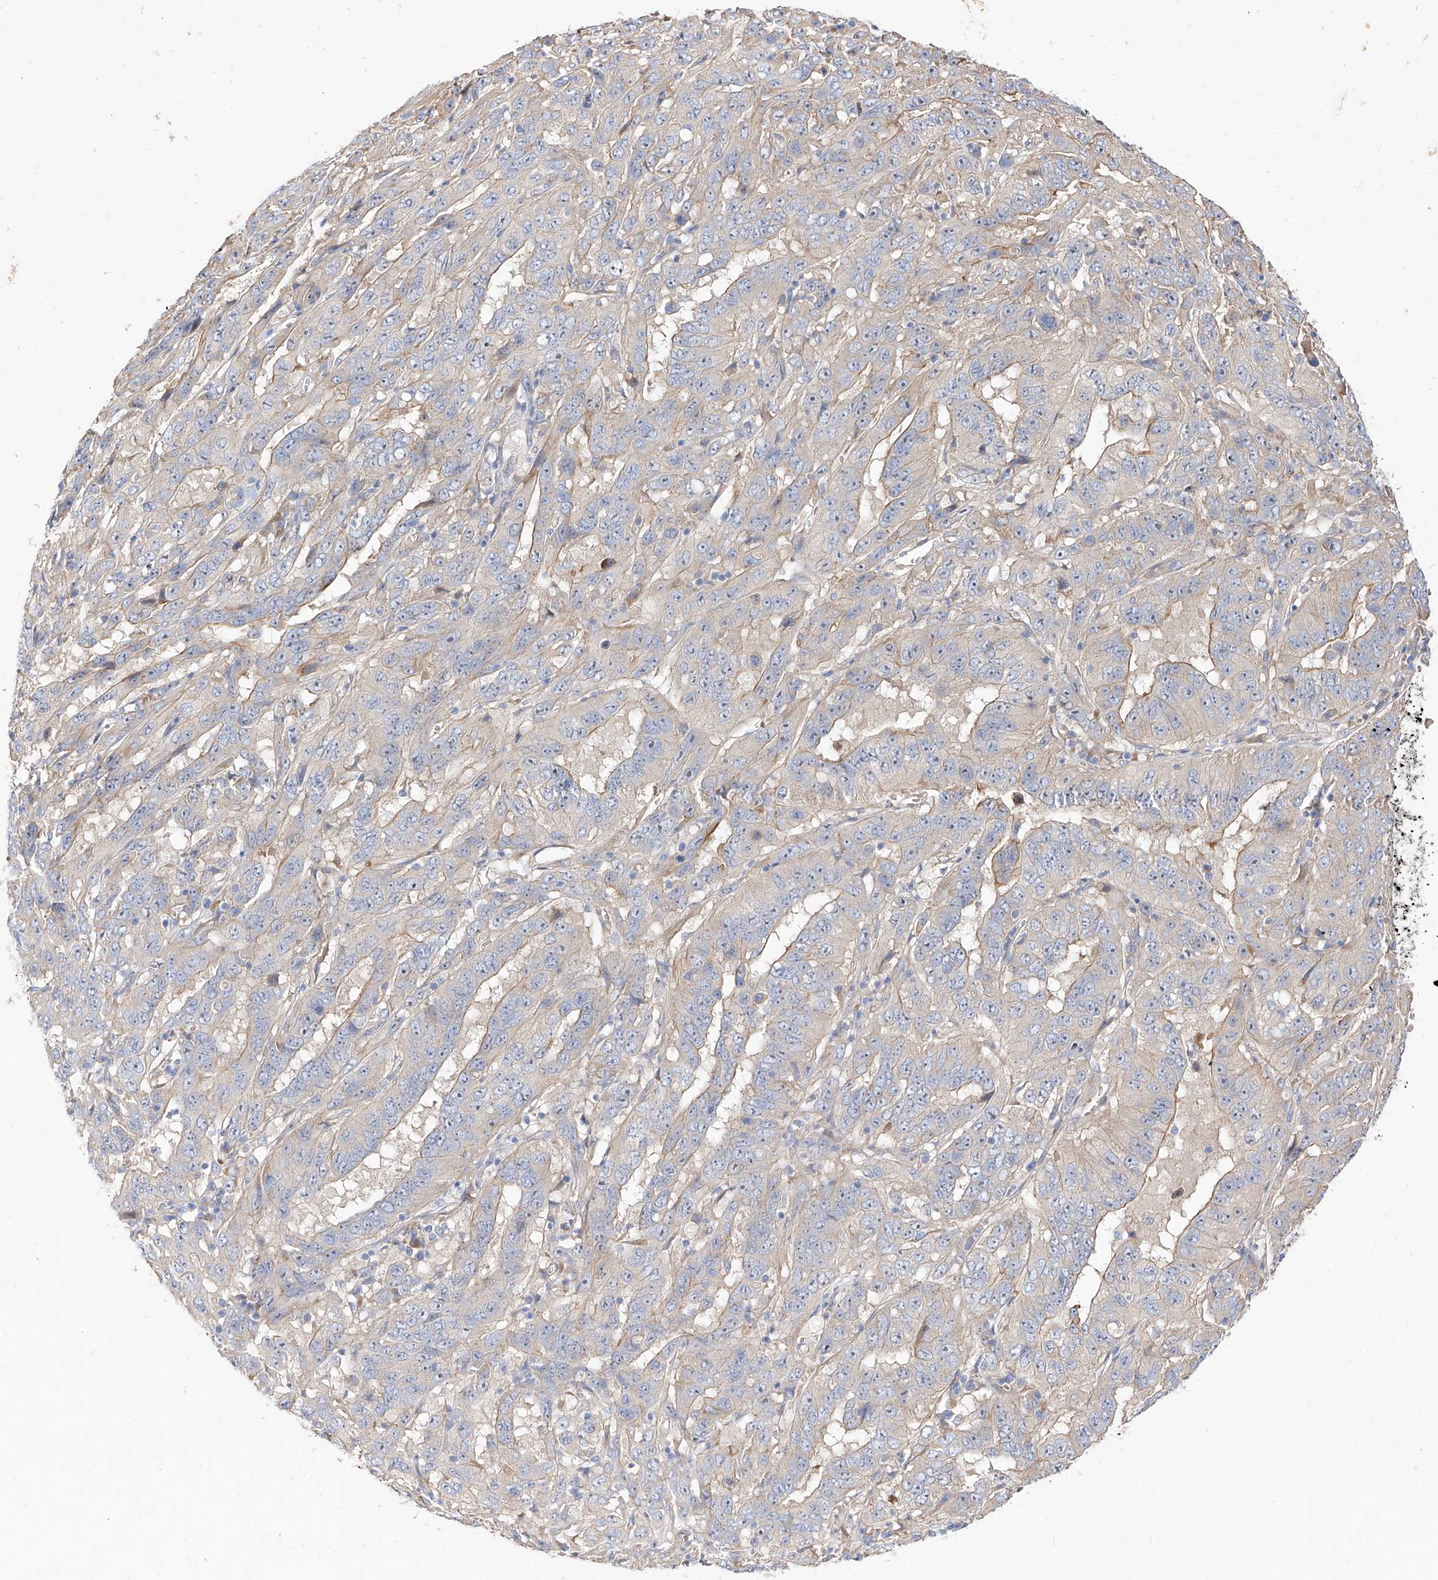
{"staining": {"intensity": "moderate", "quantity": "<25%", "location": "cytoplasmic/membranous"}, "tissue": "pancreatic cancer", "cell_type": "Tumor cells", "image_type": "cancer", "snomed": [{"axis": "morphology", "description": "Adenocarcinoma, NOS"}, {"axis": "topography", "description": "Pancreas"}], "caption": "IHC of pancreatic cancer (adenocarcinoma) displays low levels of moderate cytoplasmic/membranous expression in about <25% of tumor cells.", "gene": "DIRAS3", "patient": {"sex": "male", "age": 63}}